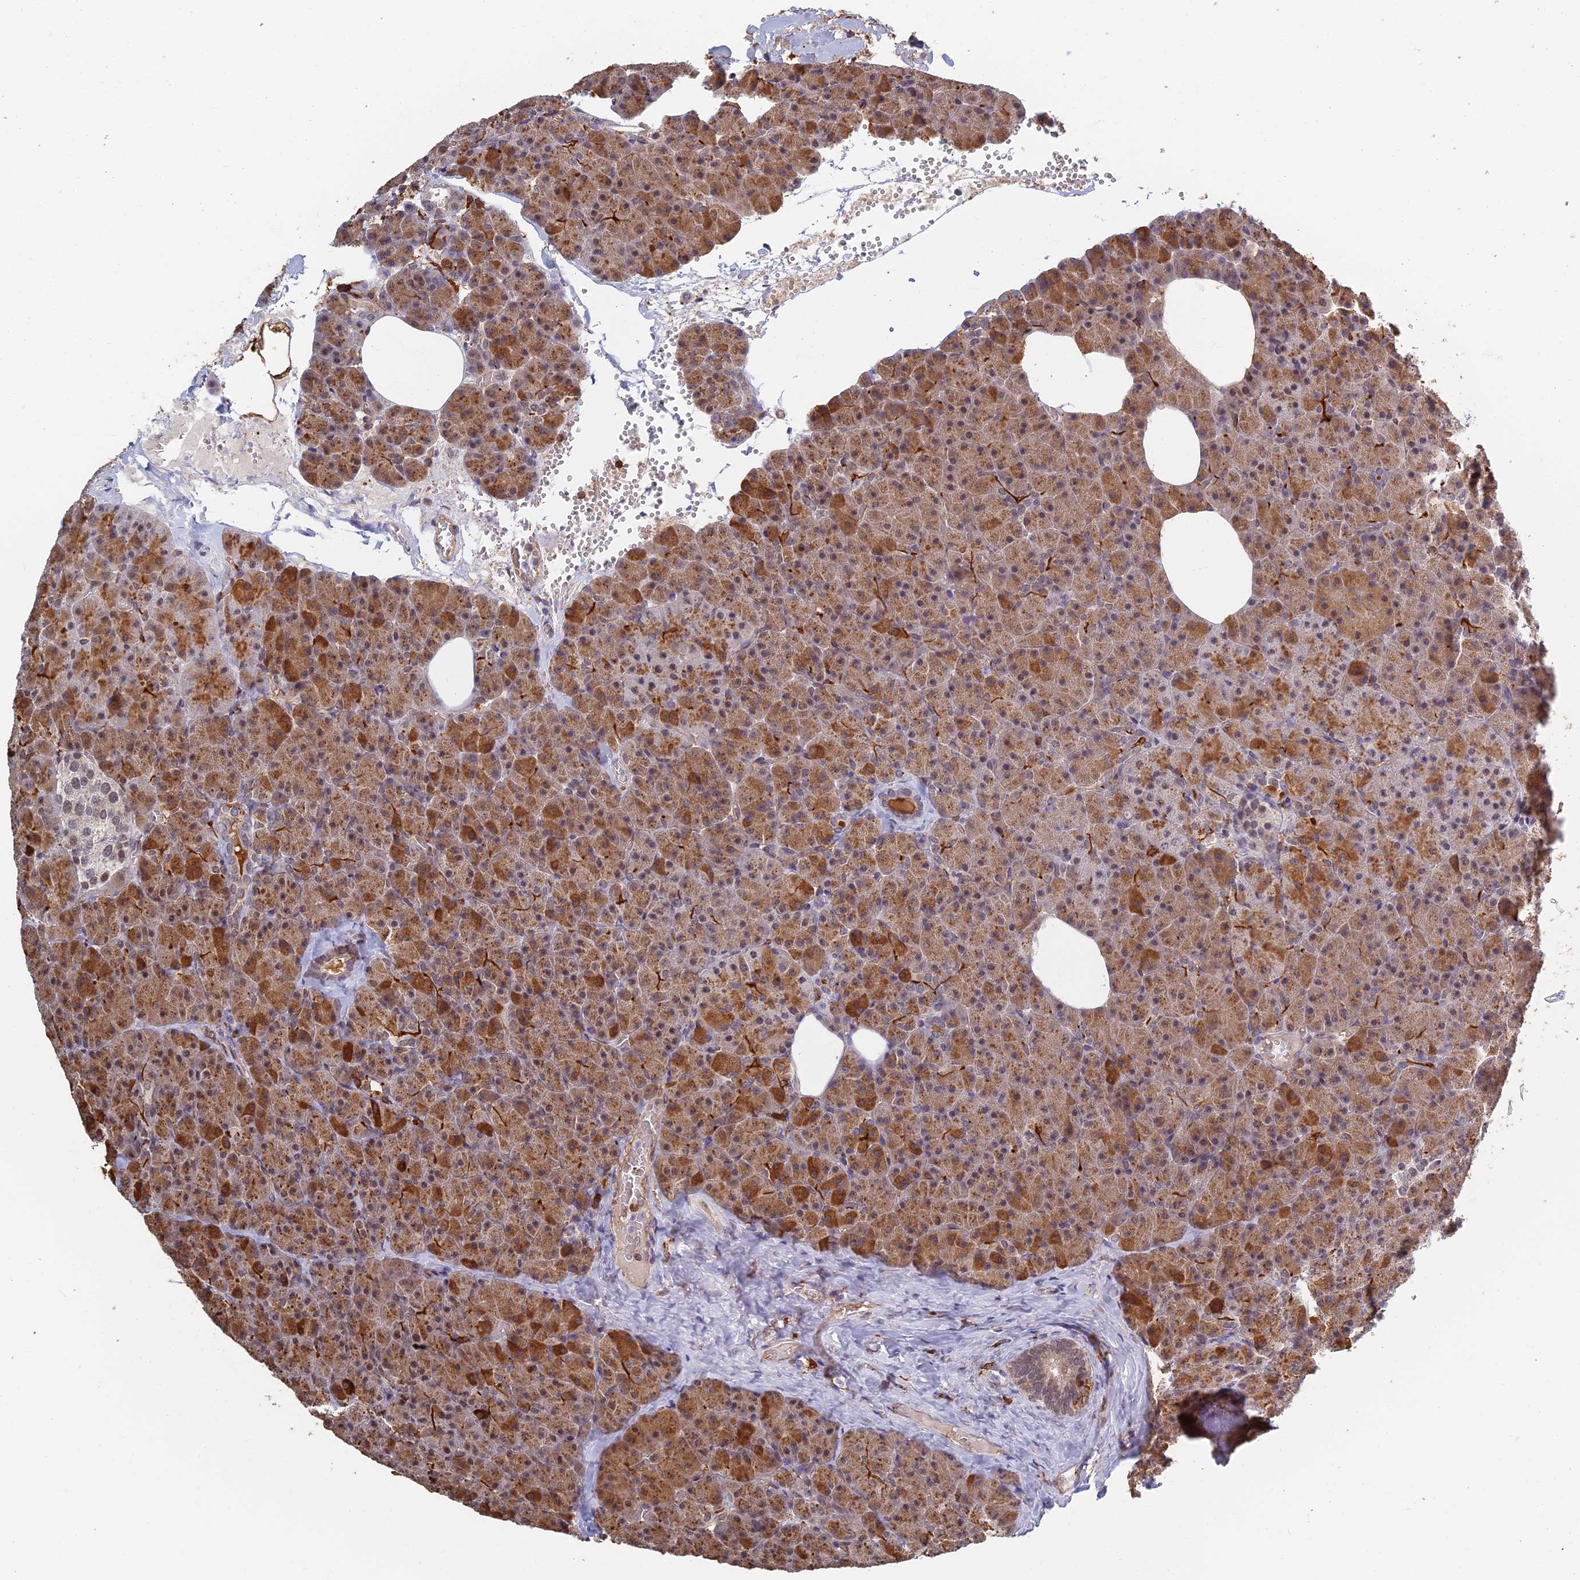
{"staining": {"intensity": "moderate", "quantity": ">75%", "location": "cytoplasmic/membranous,nuclear"}, "tissue": "pancreas", "cell_type": "Exocrine glandular cells", "image_type": "normal", "snomed": [{"axis": "morphology", "description": "Normal tissue, NOS"}, {"axis": "morphology", "description": "Carcinoid, malignant, NOS"}, {"axis": "topography", "description": "Pancreas"}], "caption": "Pancreas stained with DAB immunohistochemistry shows medium levels of moderate cytoplasmic/membranous,nuclear positivity in about >75% of exocrine glandular cells. The protein is shown in brown color, while the nuclei are stained blue.", "gene": "GPATCH1", "patient": {"sex": "female", "age": 35}}